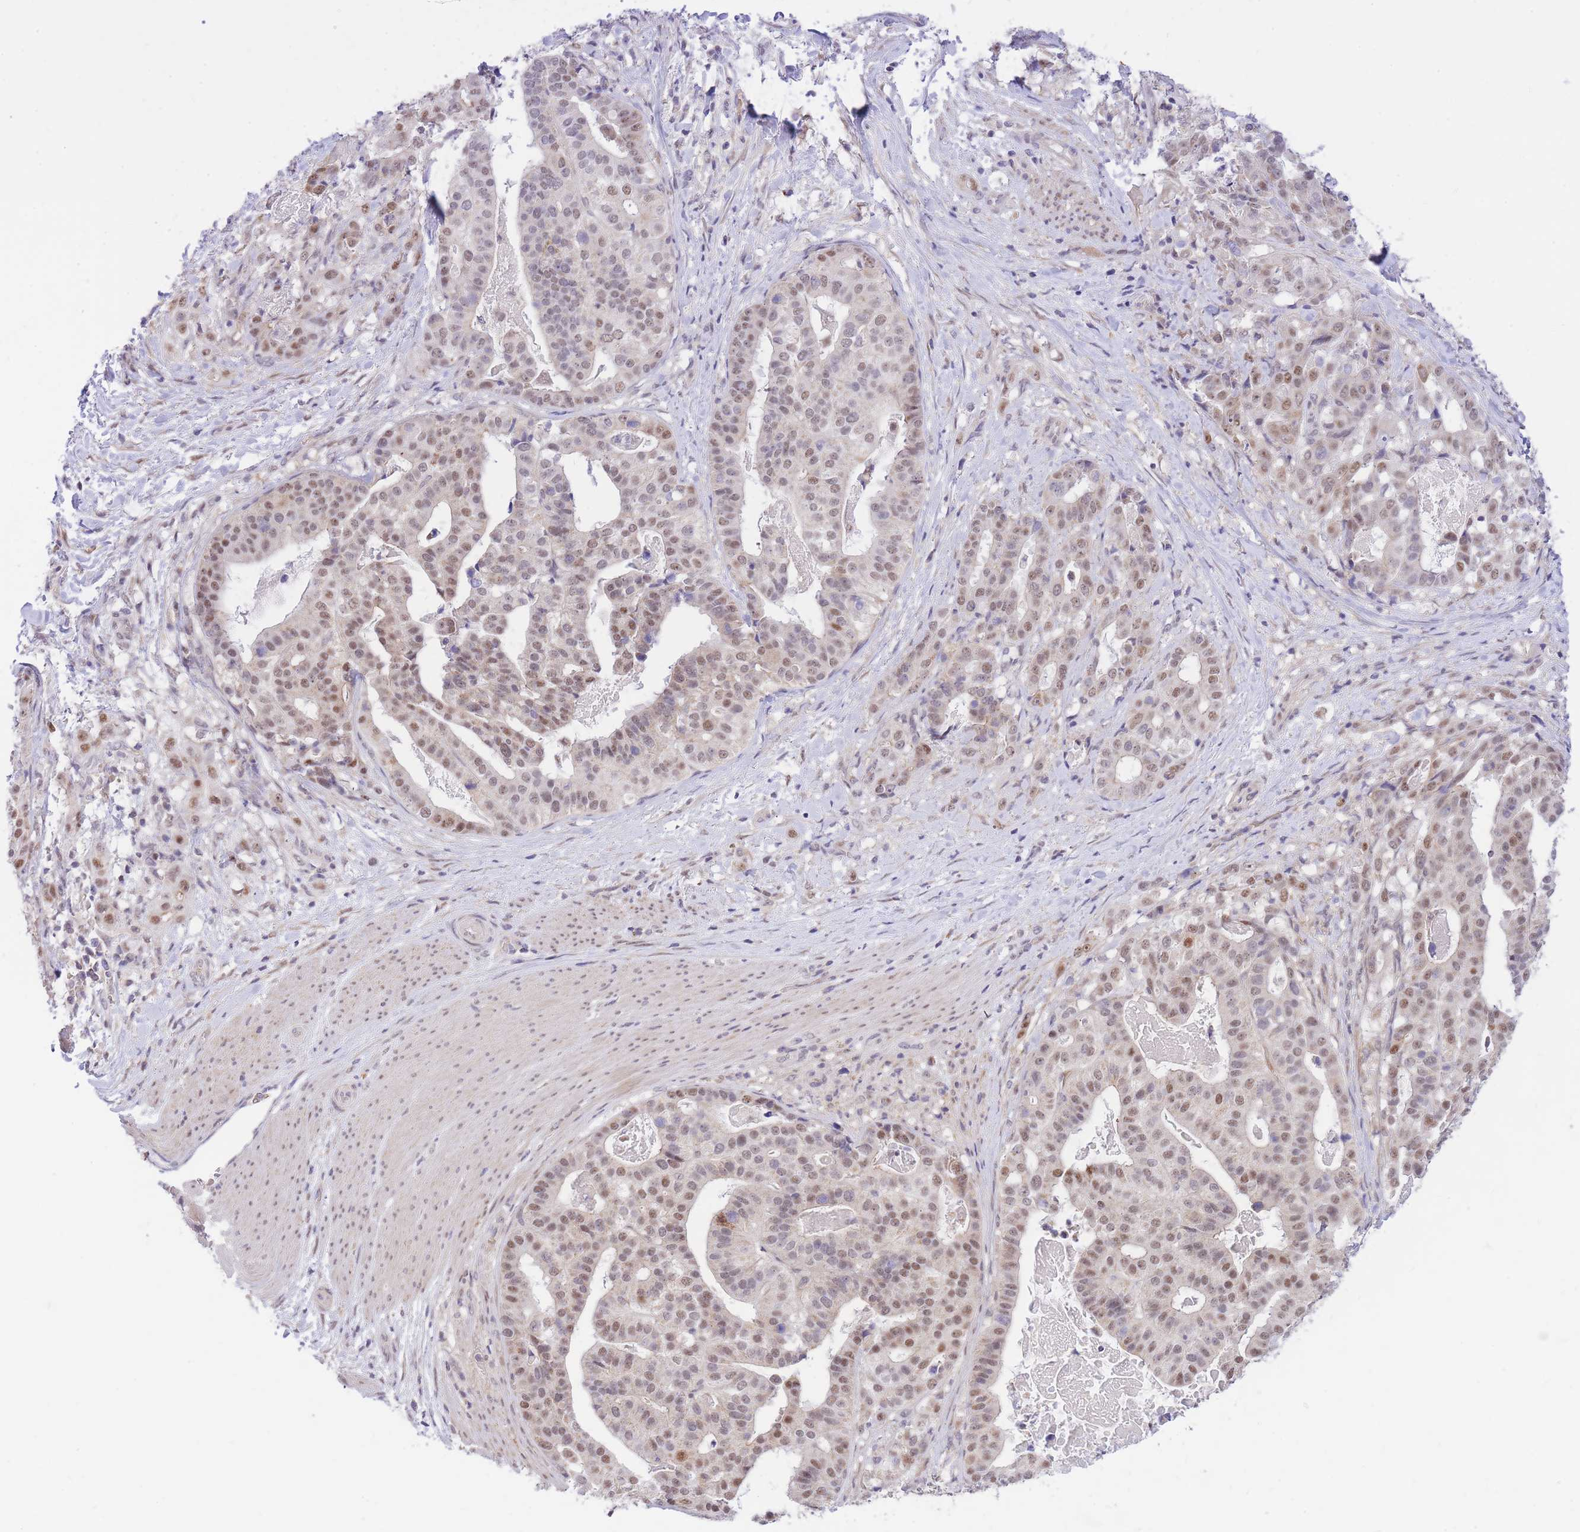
{"staining": {"intensity": "moderate", "quantity": "25%-75%", "location": "nuclear"}, "tissue": "stomach cancer", "cell_type": "Tumor cells", "image_type": "cancer", "snomed": [{"axis": "morphology", "description": "Adenocarcinoma, NOS"}, {"axis": "topography", "description": "Stomach"}], "caption": "A high-resolution photomicrograph shows IHC staining of stomach adenocarcinoma, which exhibits moderate nuclear staining in approximately 25%-75% of tumor cells.", "gene": "MINDY2", "patient": {"sex": "male", "age": 48}}